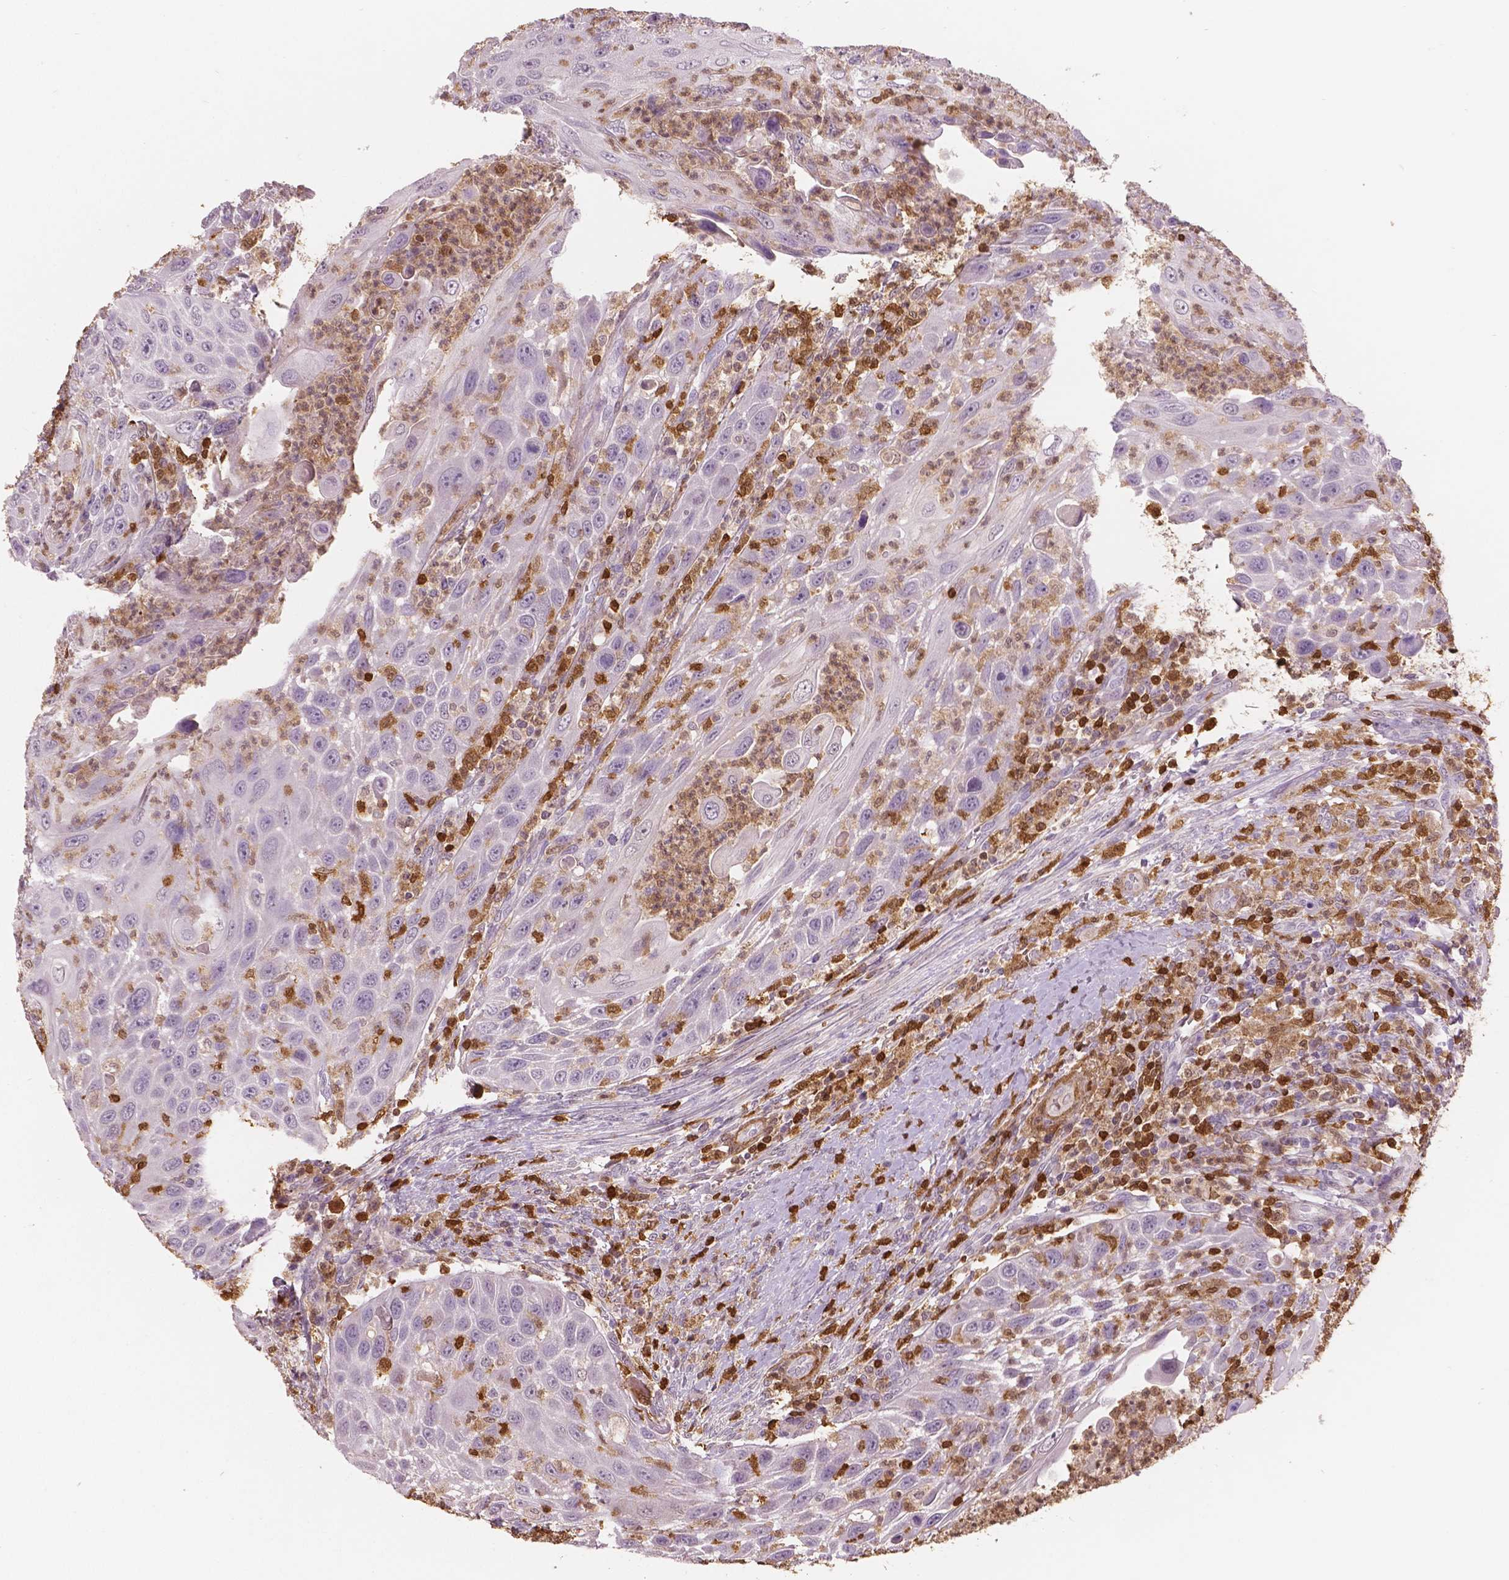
{"staining": {"intensity": "negative", "quantity": "none", "location": "none"}, "tissue": "head and neck cancer", "cell_type": "Tumor cells", "image_type": "cancer", "snomed": [{"axis": "morphology", "description": "Squamous cell carcinoma, NOS"}, {"axis": "topography", "description": "Head-Neck"}], "caption": "The IHC micrograph has no significant expression in tumor cells of head and neck cancer tissue.", "gene": "S100A4", "patient": {"sex": "male", "age": 69}}